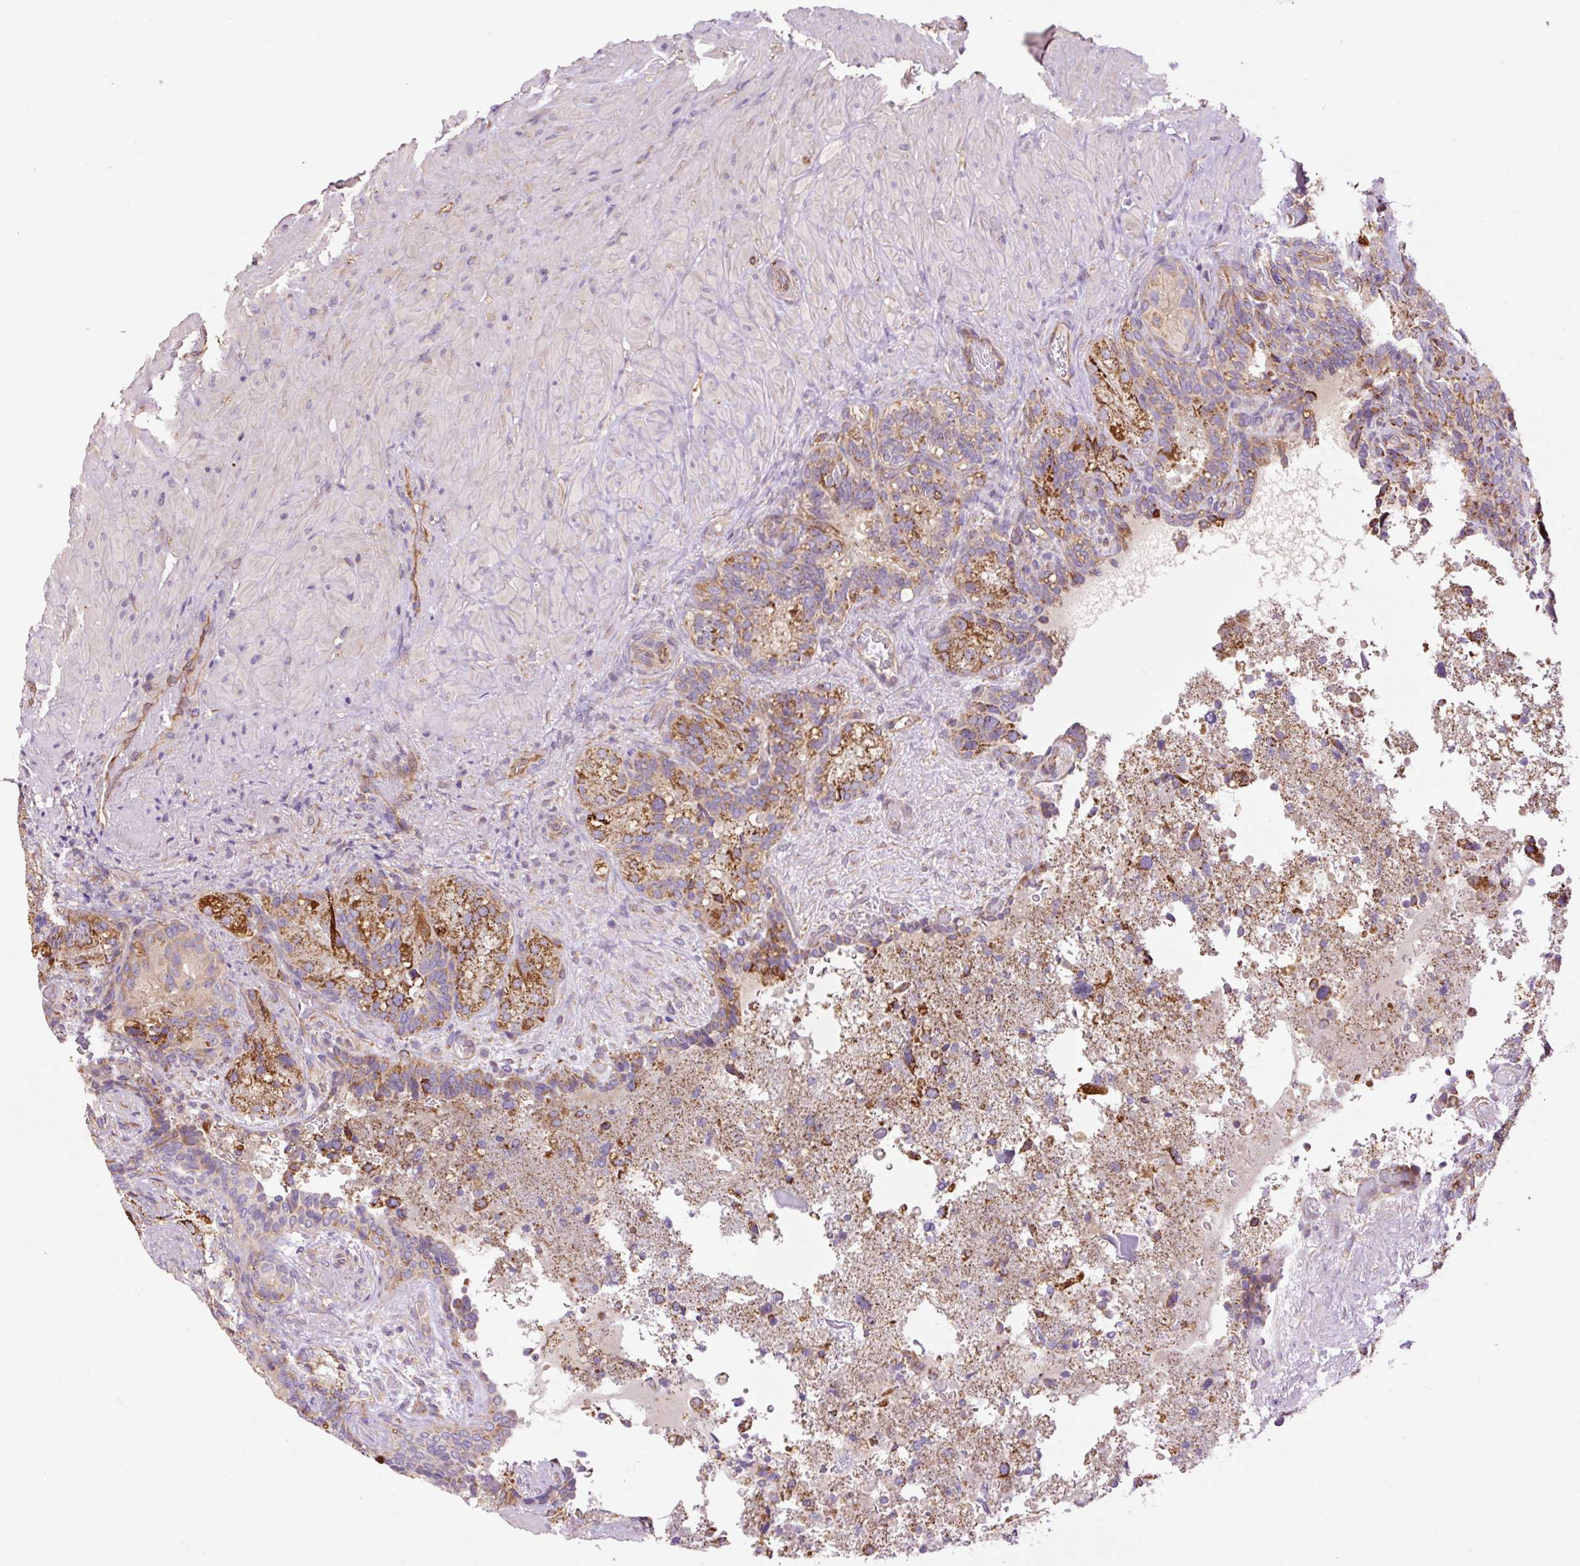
{"staining": {"intensity": "moderate", "quantity": ">75%", "location": "cytoplasmic/membranous"}, "tissue": "seminal vesicle", "cell_type": "Glandular cells", "image_type": "normal", "snomed": [{"axis": "morphology", "description": "Normal tissue, NOS"}, {"axis": "topography", "description": "Seminal veicle"}], "caption": "A medium amount of moderate cytoplasmic/membranous positivity is identified in about >75% of glandular cells in benign seminal vesicle. The protein is stained brown, and the nuclei are stained in blue (DAB IHC with brightfield microscopy, high magnification).", "gene": "PCK2", "patient": {"sex": "male", "age": 69}}